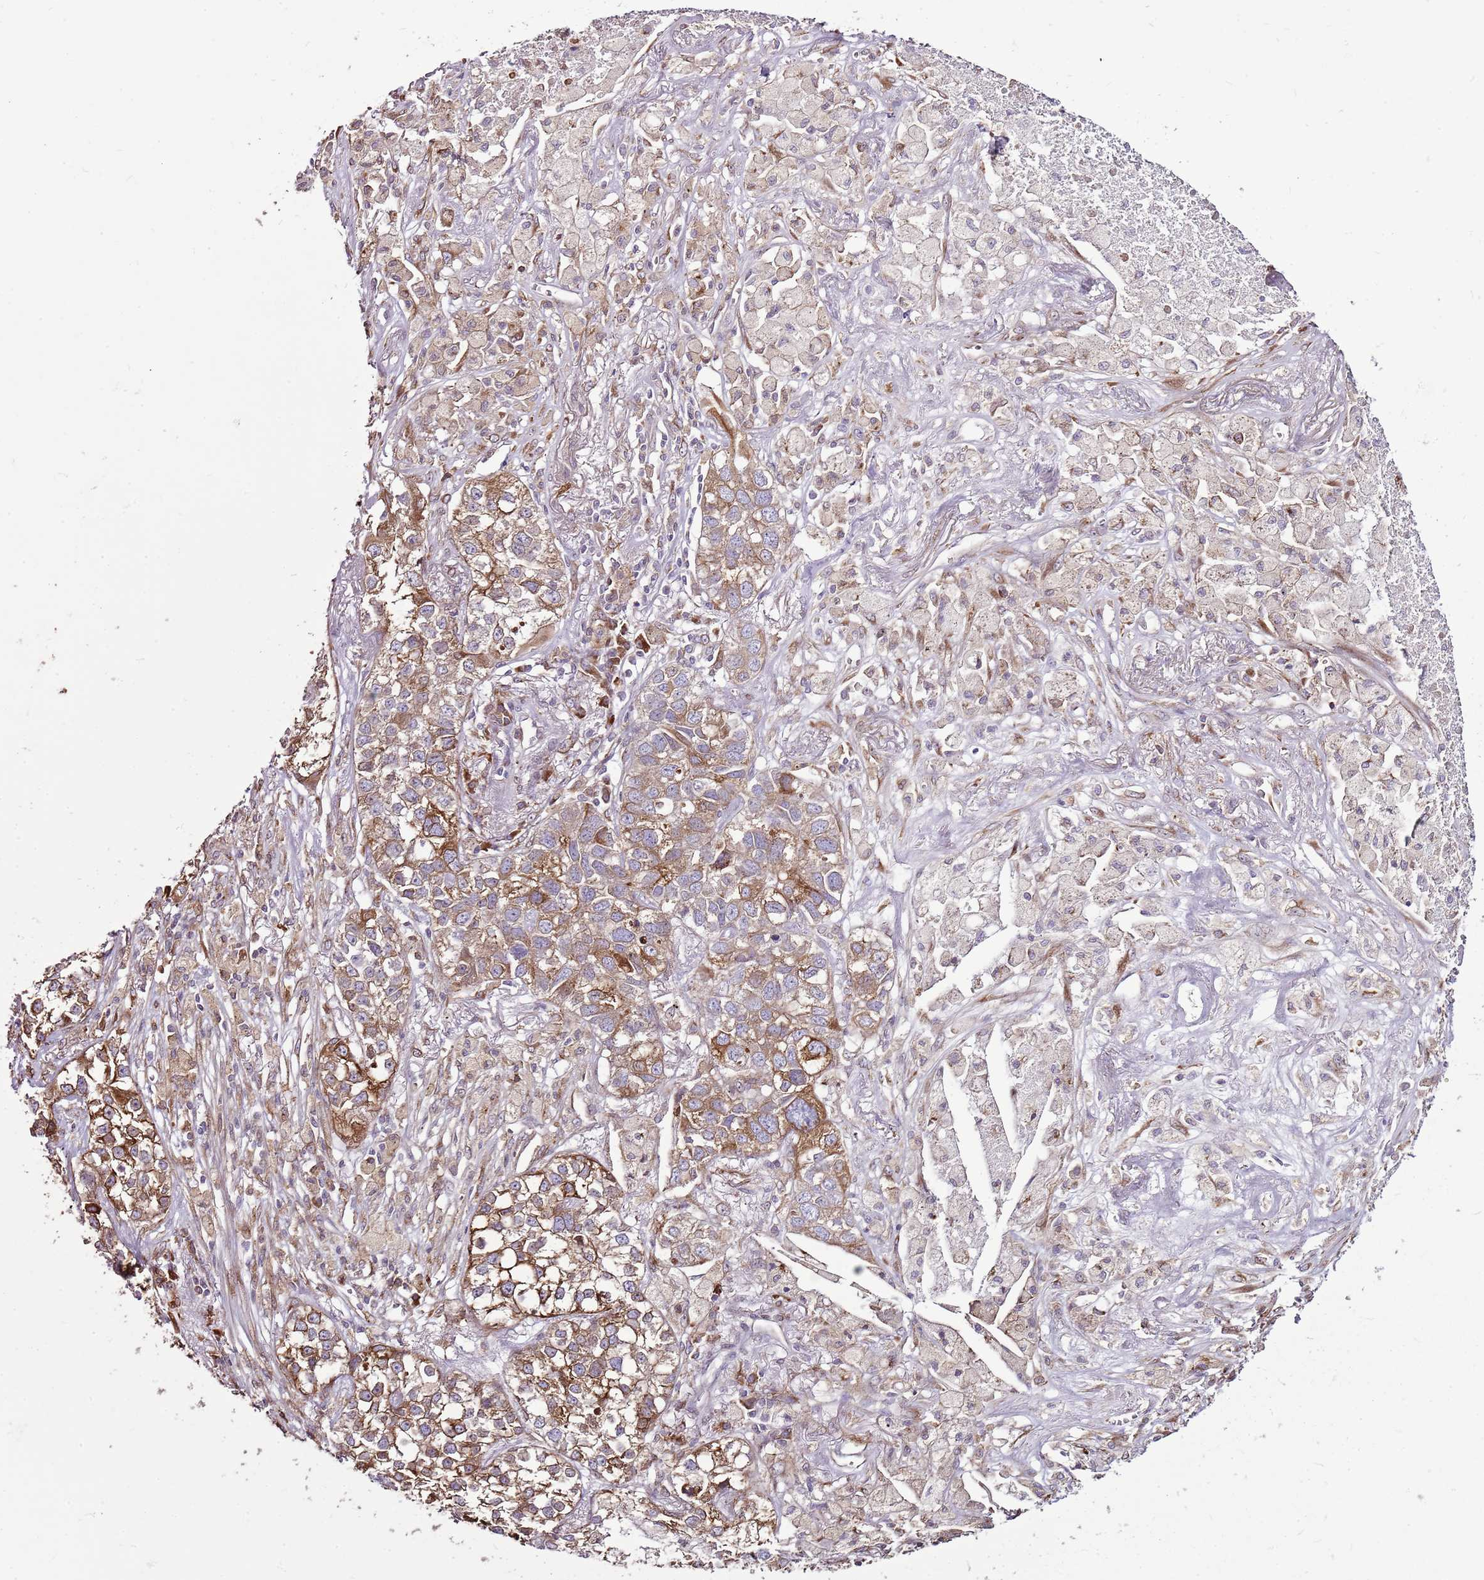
{"staining": {"intensity": "moderate", "quantity": ">75%", "location": "cytoplasmic/membranous"}, "tissue": "lung cancer", "cell_type": "Tumor cells", "image_type": "cancer", "snomed": [{"axis": "morphology", "description": "Adenocarcinoma, NOS"}, {"axis": "topography", "description": "Lung"}], "caption": "Immunohistochemistry (IHC) micrograph of neoplastic tissue: human lung cancer stained using immunohistochemistry (IHC) shows medium levels of moderate protein expression localized specifically in the cytoplasmic/membranous of tumor cells, appearing as a cytoplasmic/membranous brown color.", "gene": "TMED10", "patient": {"sex": "male", "age": 49}}